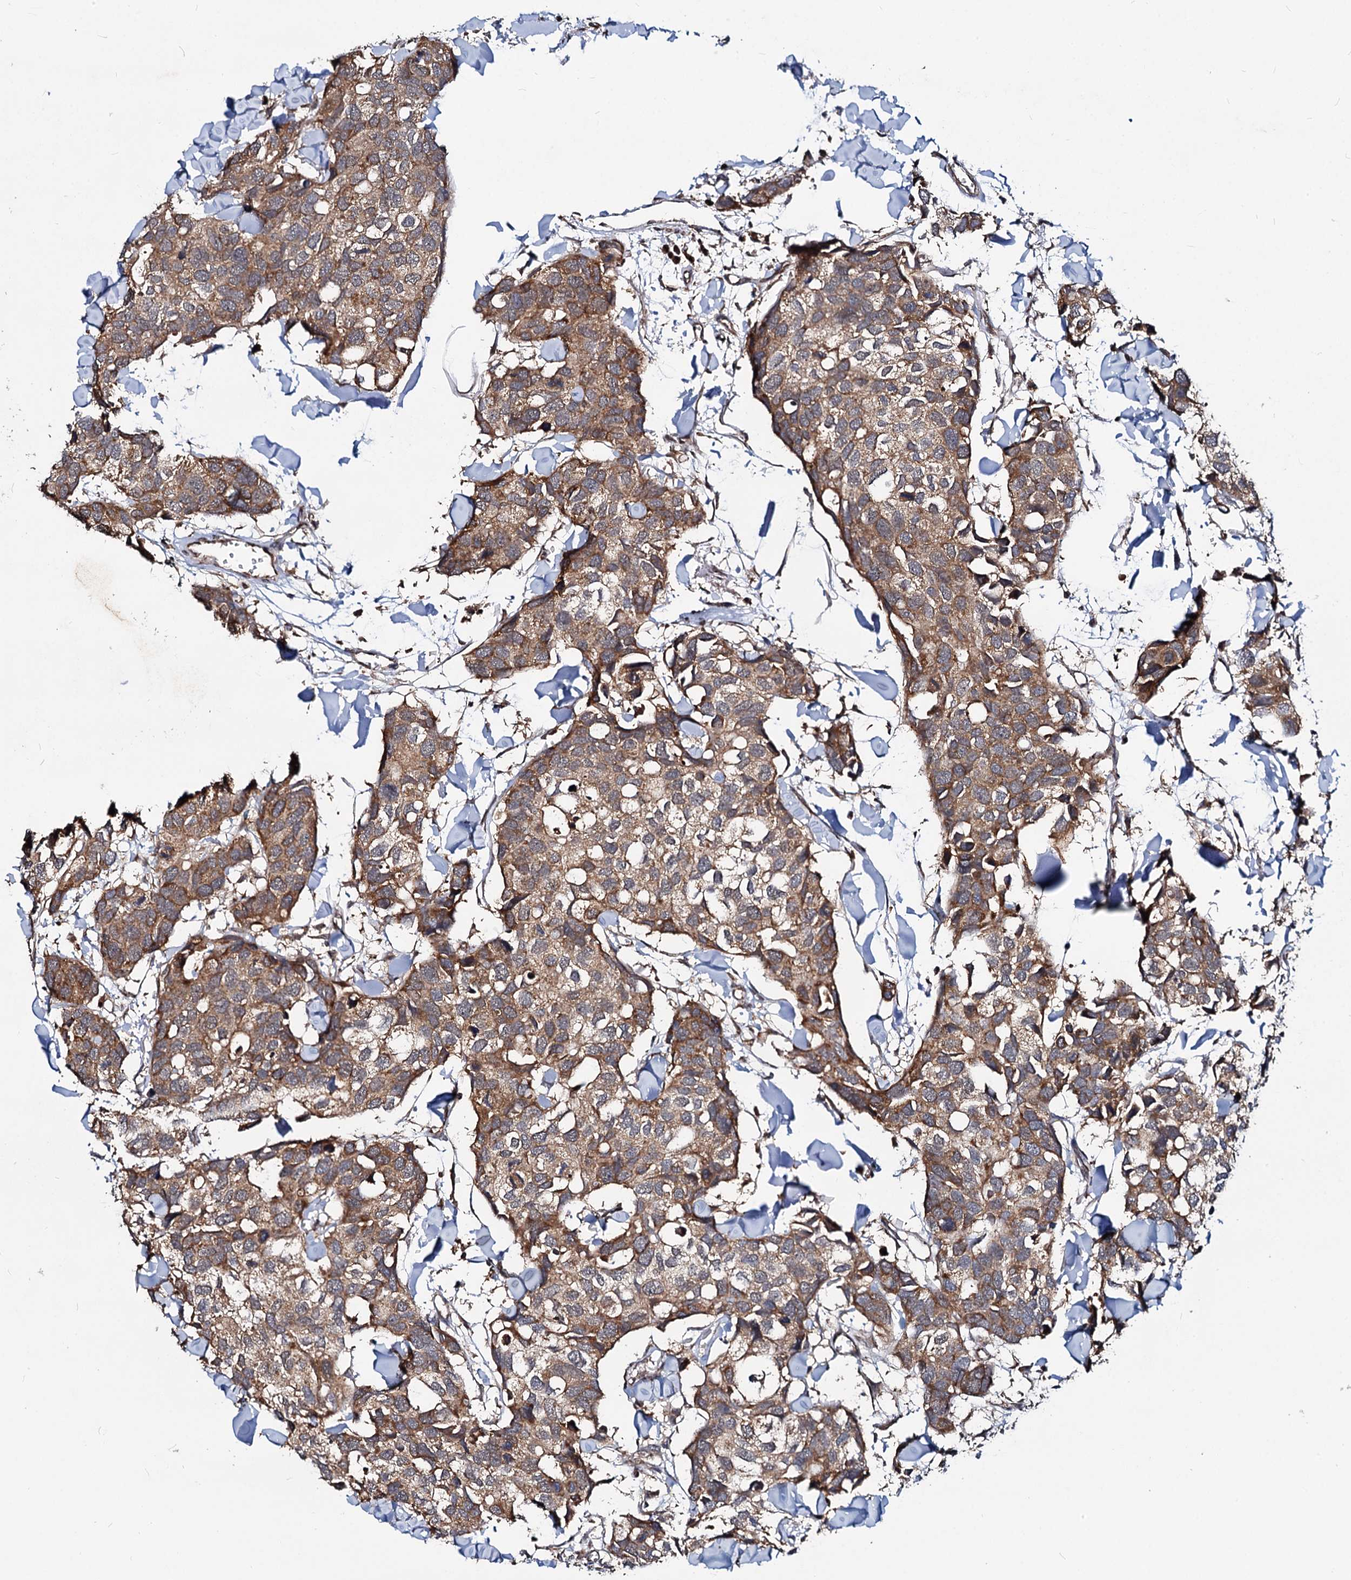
{"staining": {"intensity": "moderate", "quantity": ">75%", "location": "cytoplasmic/membranous"}, "tissue": "breast cancer", "cell_type": "Tumor cells", "image_type": "cancer", "snomed": [{"axis": "morphology", "description": "Duct carcinoma"}, {"axis": "topography", "description": "Breast"}], "caption": "The micrograph displays immunohistochemical staining of infiltrating ductal carcinoma (breast). There is moderate cytoplasmic/membranous staining is seen in about >75% of tumor cells.", "gene": "CEP76", "patient": {"sex": "female", "age": 83}}